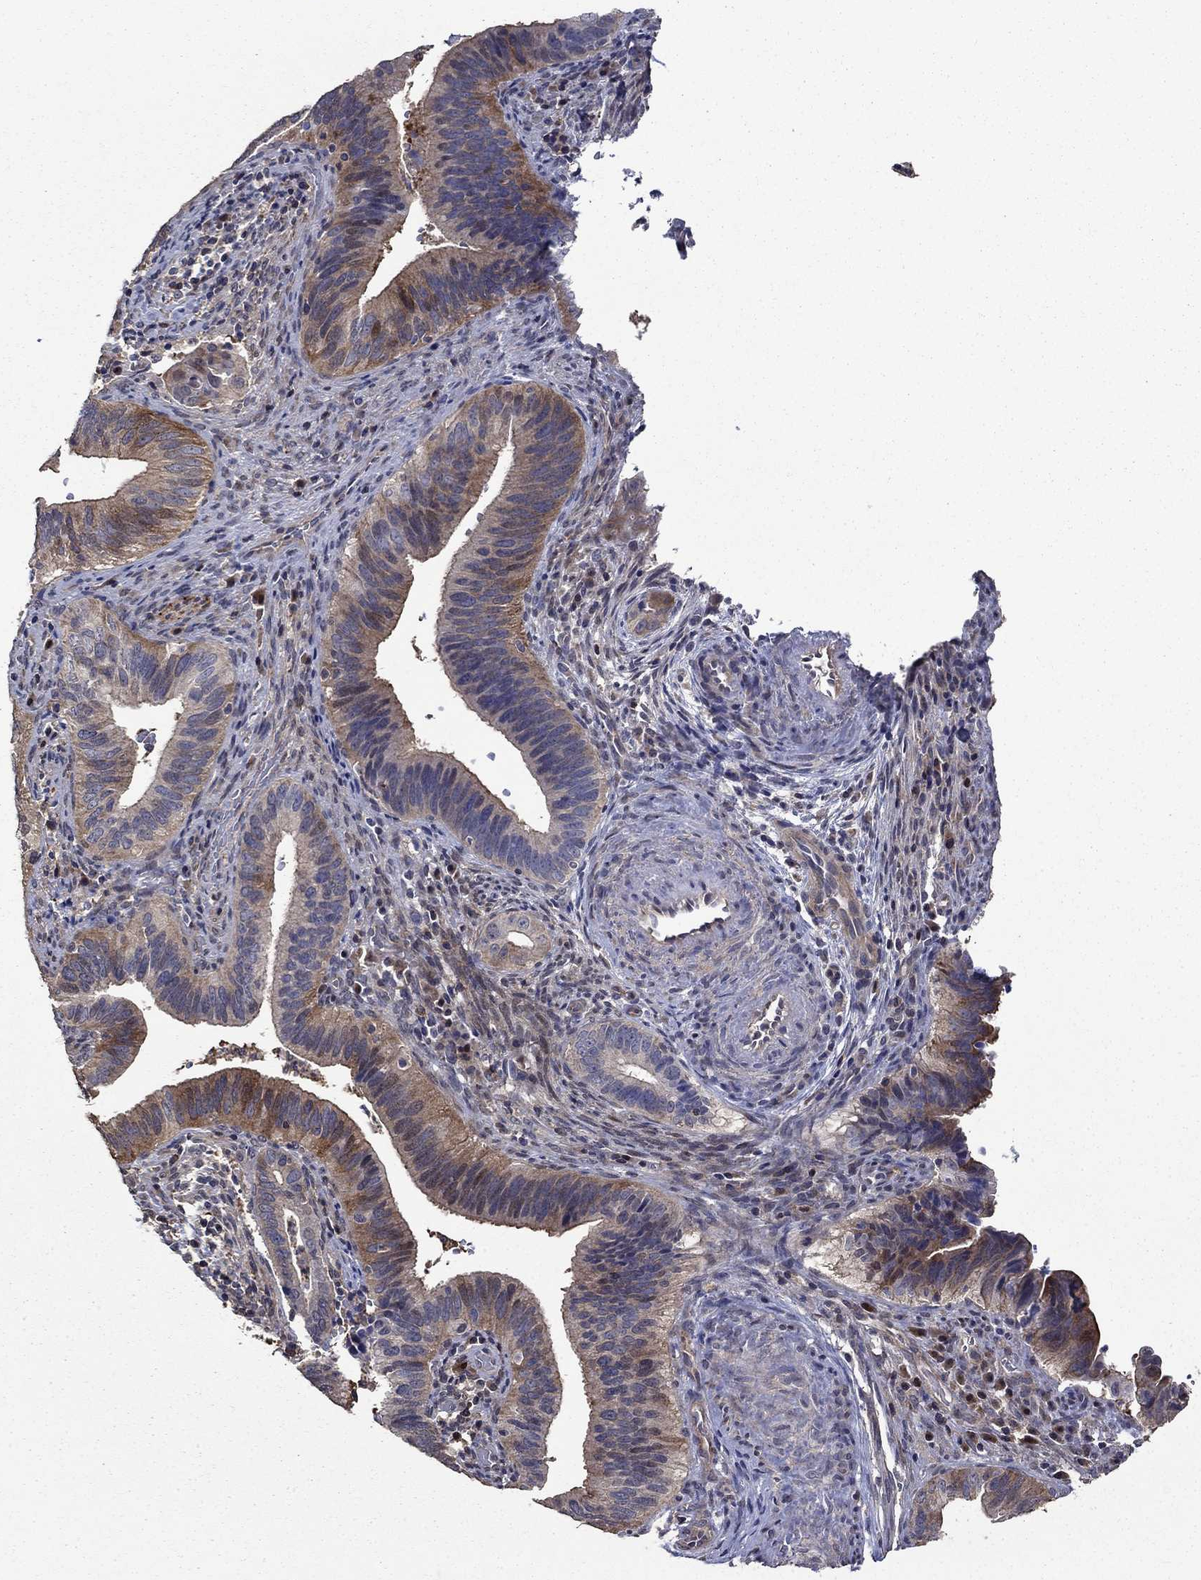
{"staining": {"intensity": "moderate", "quantity": "<25%", "location": "cytoplasmic/membranous"}, "tissue": "cervical cancer", "cell_type": "Tumor cells", "image_type": "cancer", "snomed": [{"axis": "morphology", "description": "Adenocarcinoma, NOS"}, {"axis": "topography", "description": "Cervix"}], "caption": "This histopathology image demonstrates immunohistochemistry (IHC) staining of human cervical cancer (adenocarcinoma), with low moderate cytoplasmic/membranous staining in about <25% of tumor cells.", "gene": "DVL1", "patient": {"sex": "female", "age": 42}}